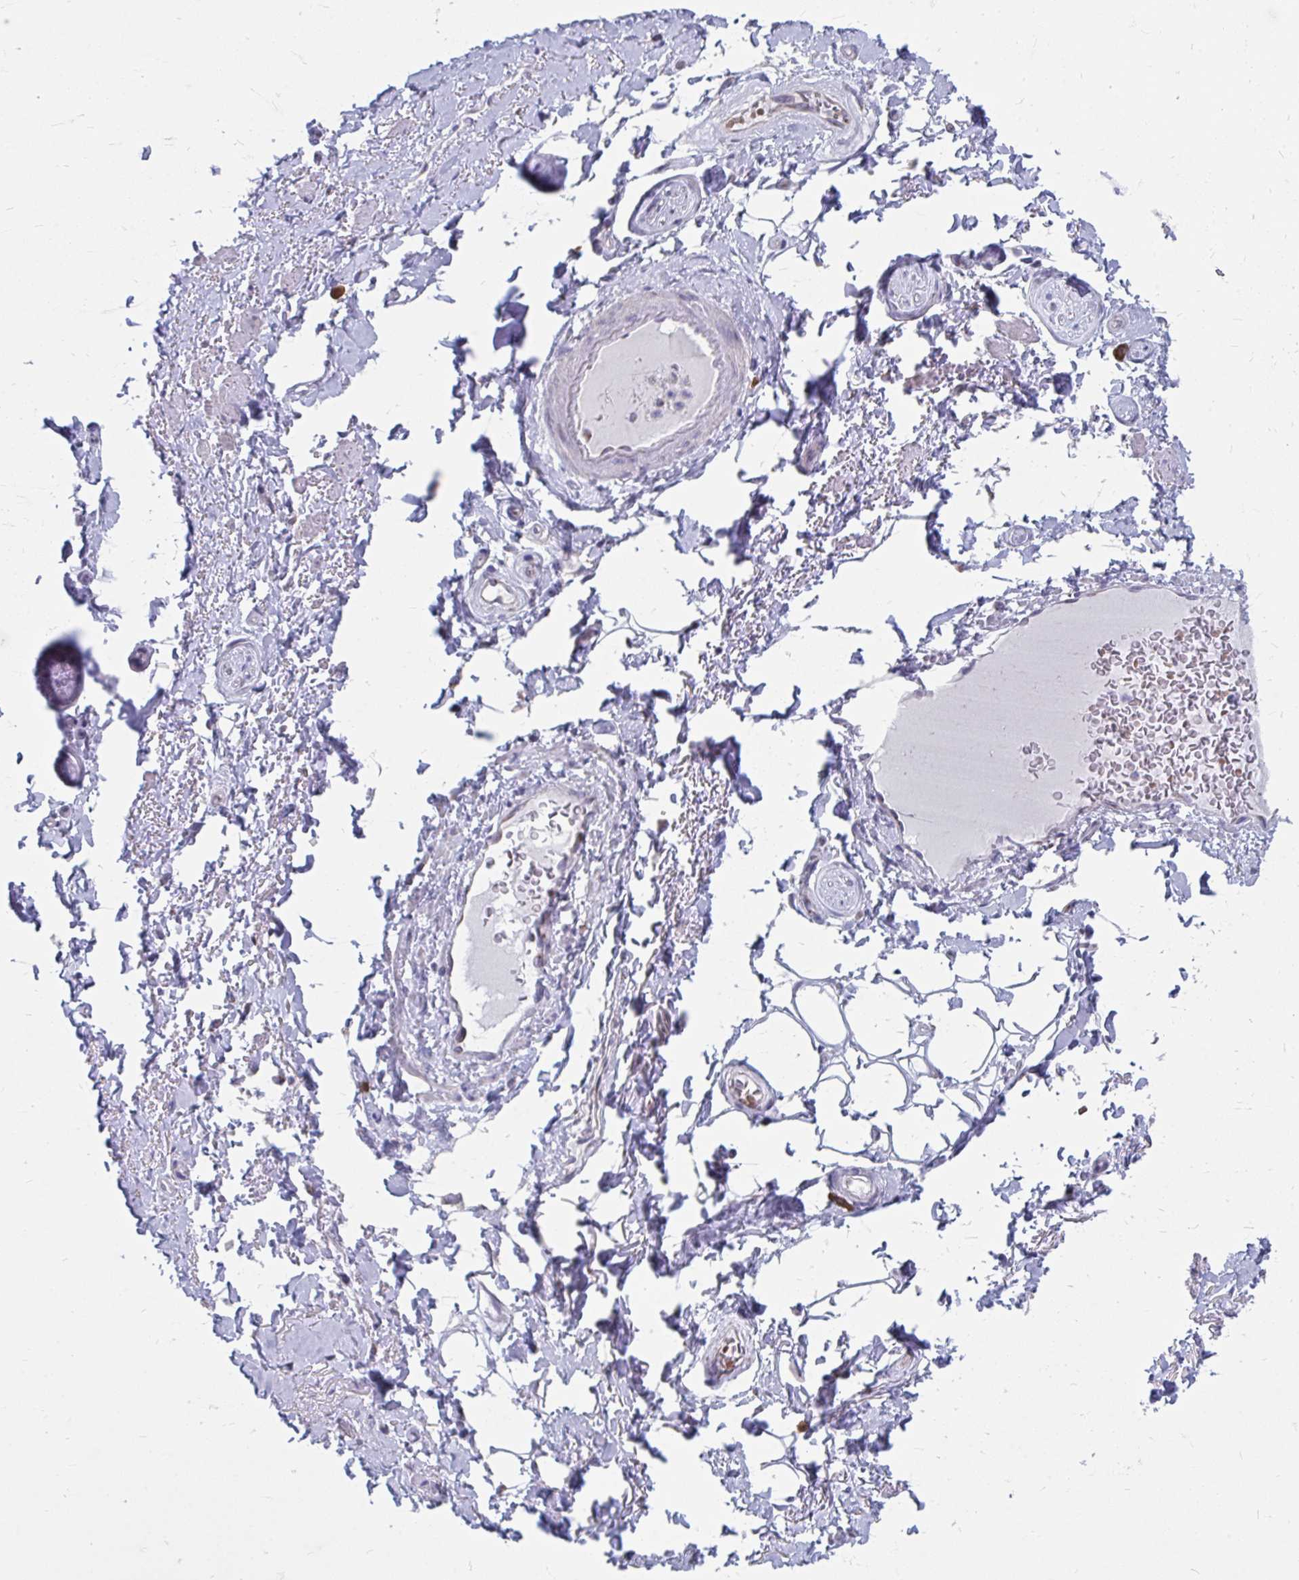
{"staining": {"intensity": "negative", "quantity": "none", "location": "none"}, "tissue": "adipose tissue", "cell_type": "Adipocytes", "image_type": "normal", "snomed": [{"axis": "morphology", "description": "Normal tissue, NOS"}, {"axis": "topography", "description": "Peripheral nerve tissue"}], "caption": "The immunohistochemistry micrograph has no significant expression in adipocytes of adipose tissue.", "gene": "PABIR3", "patient": {"sex": "male", "age": 51}}